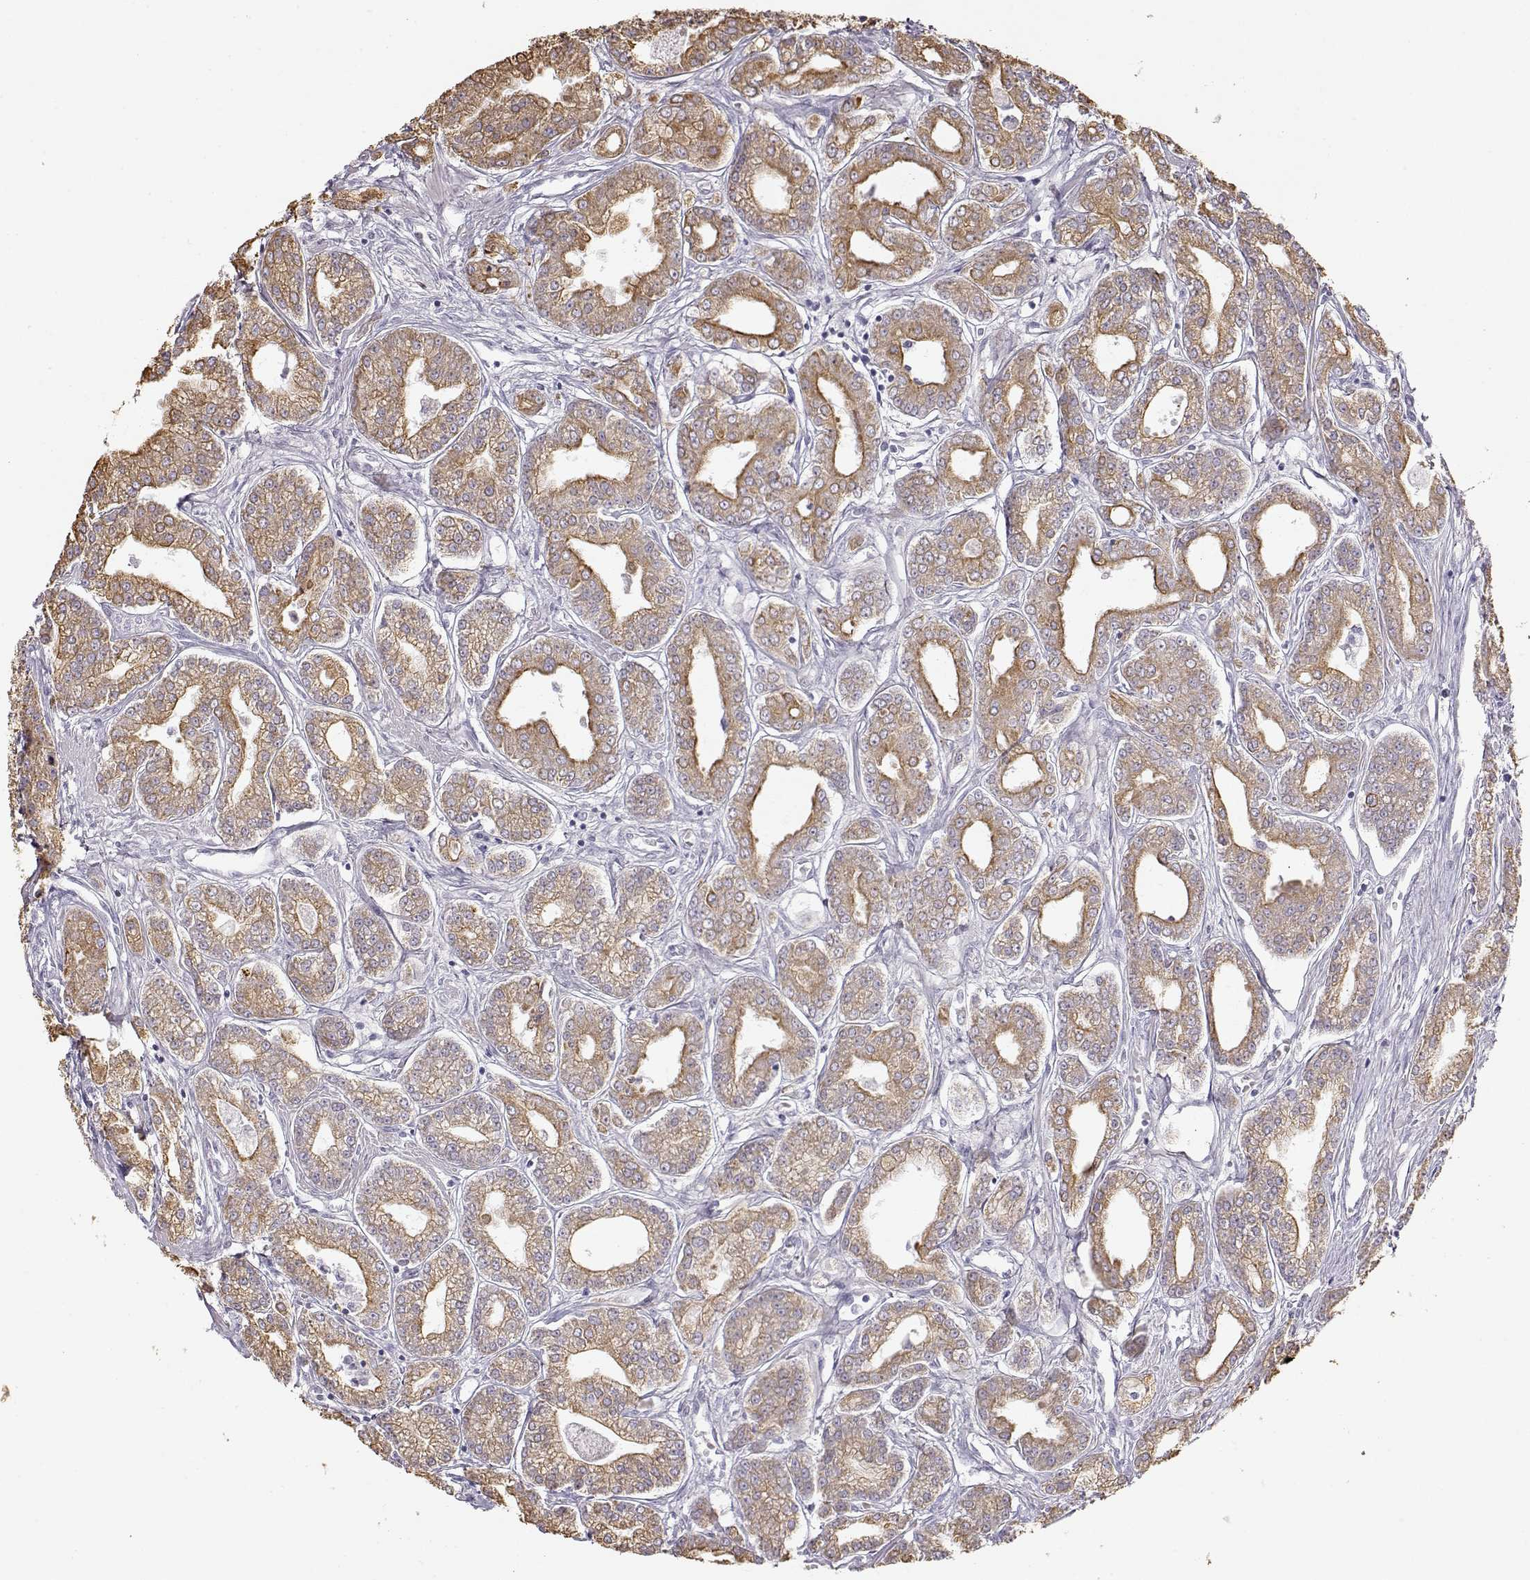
{"staining": {"intensity": "moderate", "quantity": ">75%", "location": "cytoplasmic/membranous"}, "tissue": "prostate cancer", "cell_type": "Tumor cells", "image_type": "cancer", "snomed": [{"axis": "morphology", "description": "Adenocarcinoma, NOS"}, {"axis": "topography", "description": "Prostate"}], "caption": "Tumor cells demonstrate medium levels of moderate cytoplasmic/membranous staining in about >75% of cells in adenocarcinoma (prostate).", "gene": "S100B", "patient": {"sex": "male", "age": 71}}